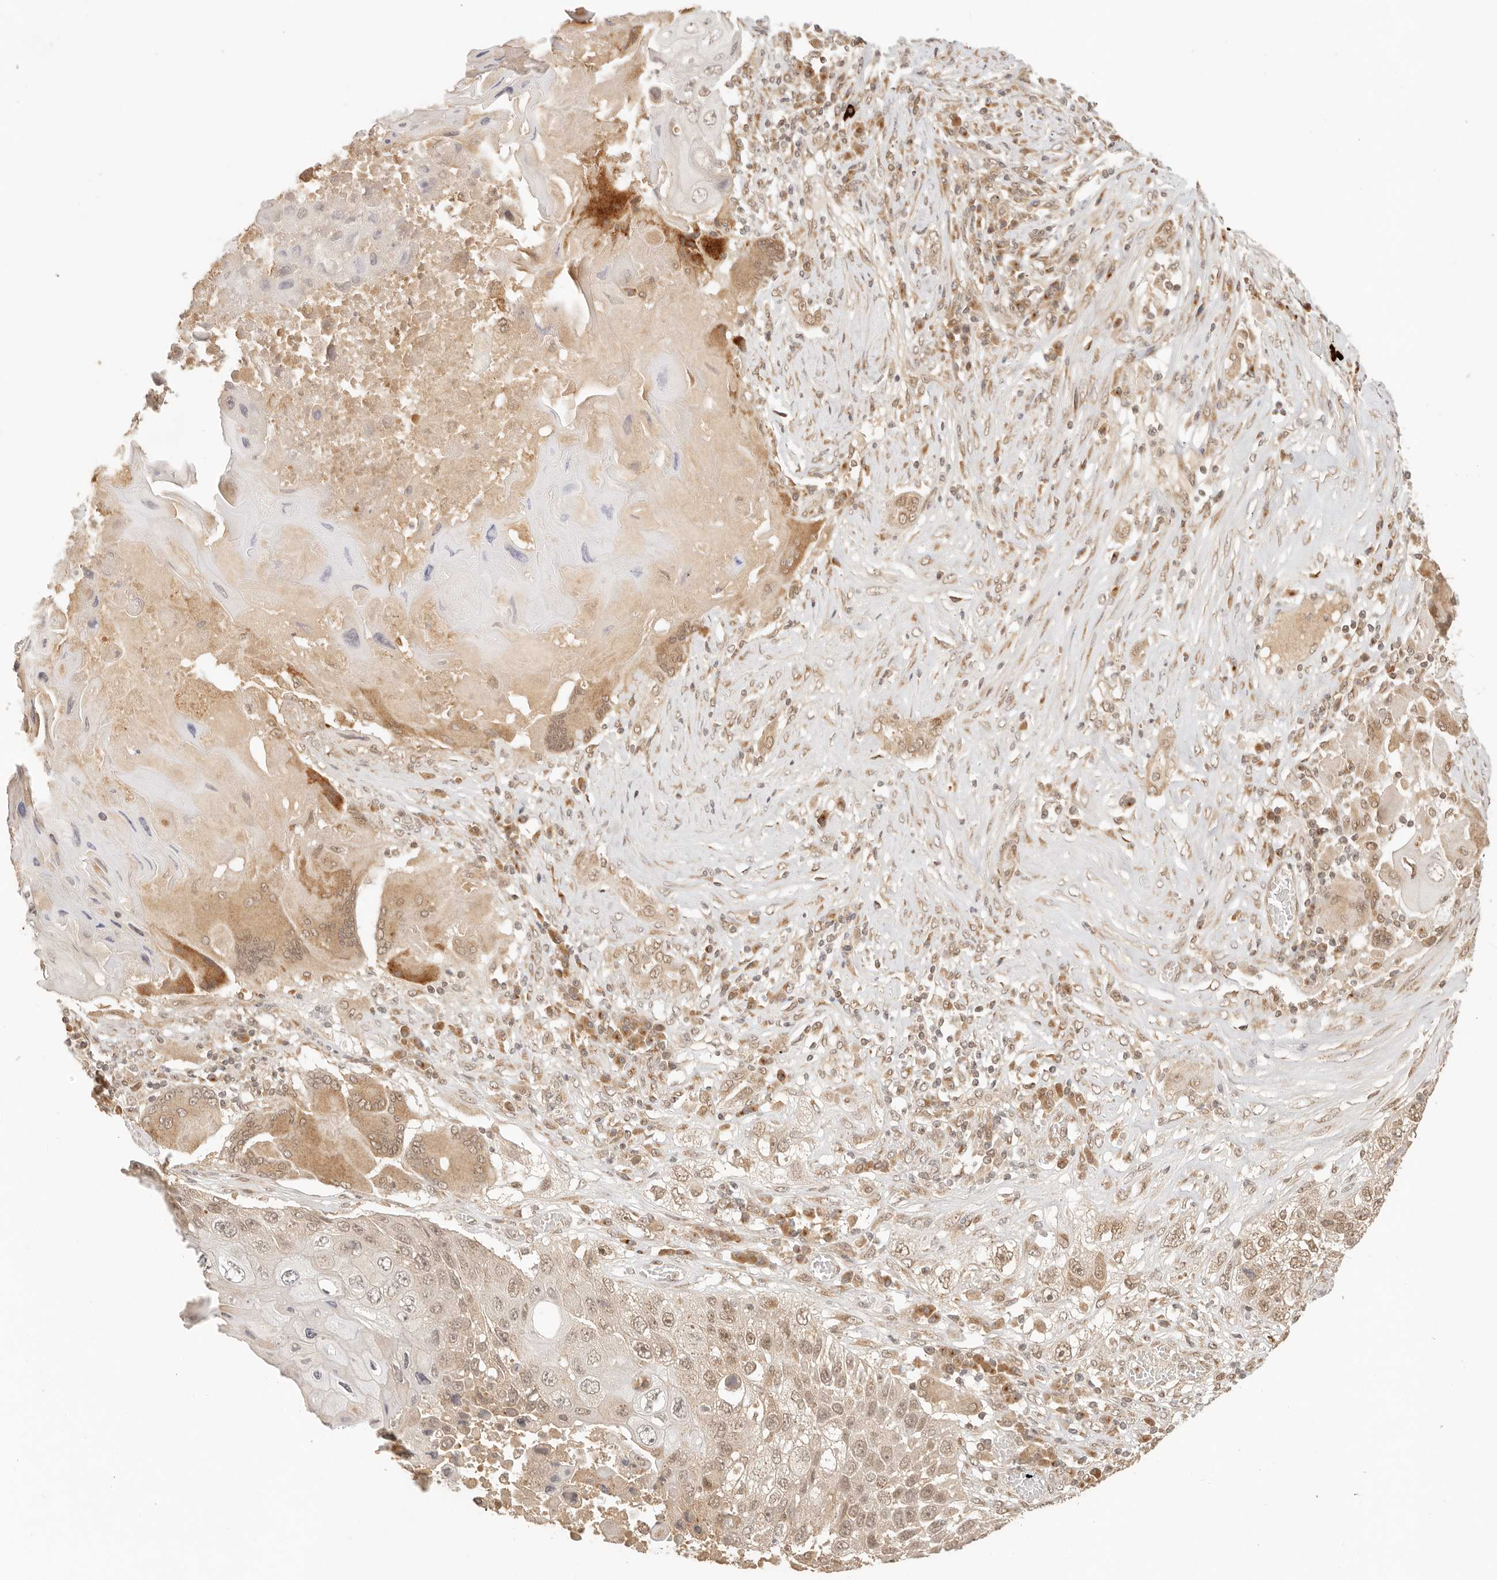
{"staining": {"intensity": "weak", "quantity": ">75%", "location": "cytoplasmic/membranous,nuclear"}, "tissue": "lung cancer", "cell_type": "Tumor cells", "image_type": "cancer", "snomed": [{"axis": "morphology", "description": "Squamous cell carcinoma, NOS"}, {"axis": "topography", "description": "Lung"}], "caption": "Lung cancer tissue shows weak cytoplasmic/membranous and nuclear positivity in approximately >75% of tumor cells", "gene": "INTS11", "patient": {"sex": "male", "age": 61}}